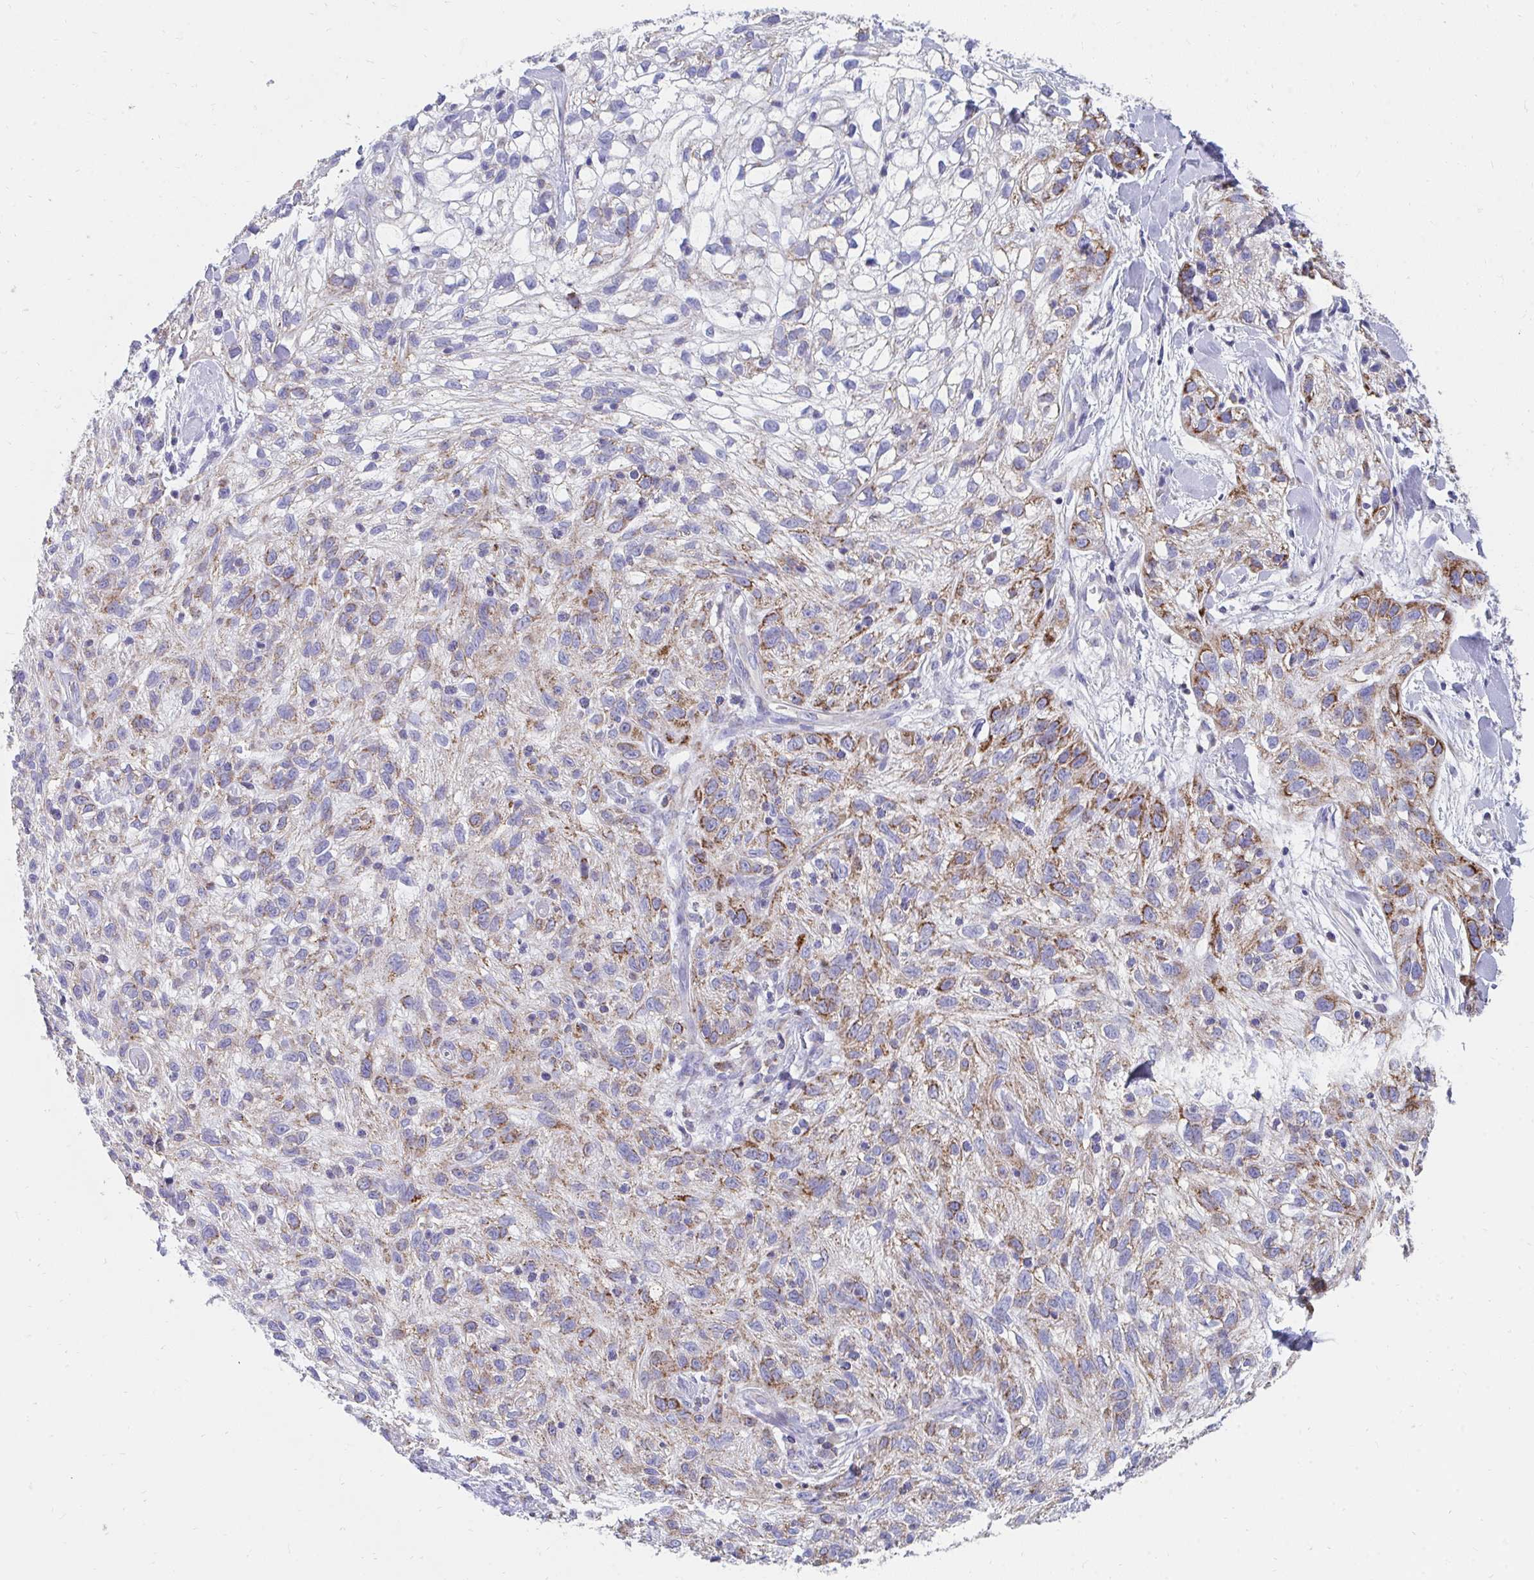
{"staining": {"intensity": "moderate", "quantity": "25%-75%", "location": "cytoplasmic/membranous"}, "tissue": "skin cancer", "cell_type": "Tumor cells", "image_type": "cancer", "snomed": [{"axis": "morphology", "description": "Squamous cell carcinoma, NOS"}, {"axis": "topography", "description": "Skin"}], "caption": "Immunohistochemistry (DAB) staining of skin cancer (squamous cell carcinoma) demonstrates moderate cytoplasmic/membranous protein positivity in about 25%-75% of tumor cells.", "gene": "PC", "patient": {"sex": "male", "age": 82}}